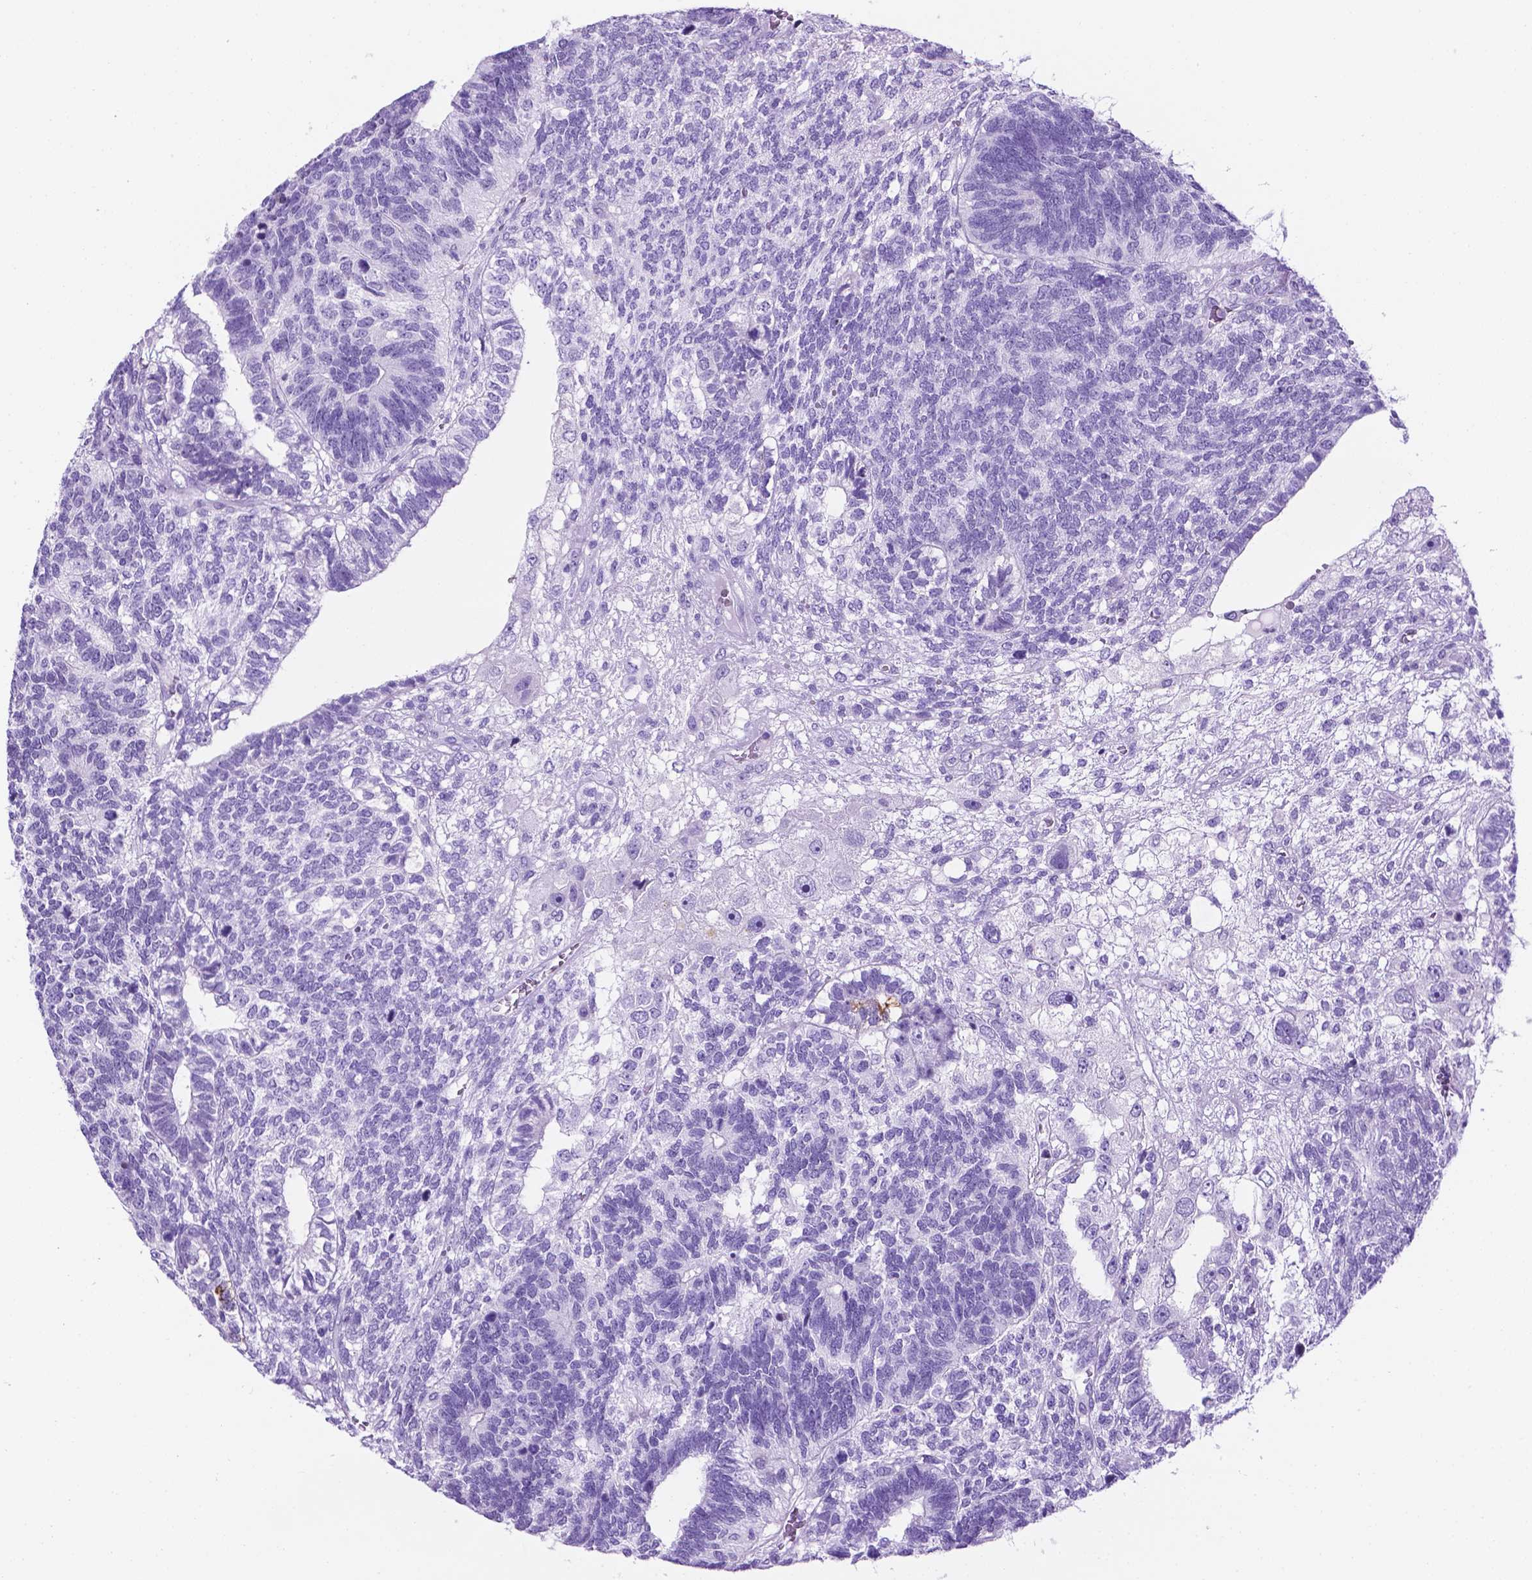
{"staining": {"intensity": "negative", "quantity": "none", "location": "none"}, "tissue": "testis cancer", "cell_type": "Tumor cells", "image_type": "cancer", "snomed": [{"axis": "morphology", "description": "Seminoma, NOS"}, {"axis": "morphology", "description": "Carcinoma, Embryonal, NOS"}, {"axis": "topography", "description": "Testis"}], "caption": "There is no significant expression in tumor cells of testis cancer (embryonal carcinoma).", "gene": "C17orf107", "patient": {"sex": "male", "age": 41}}